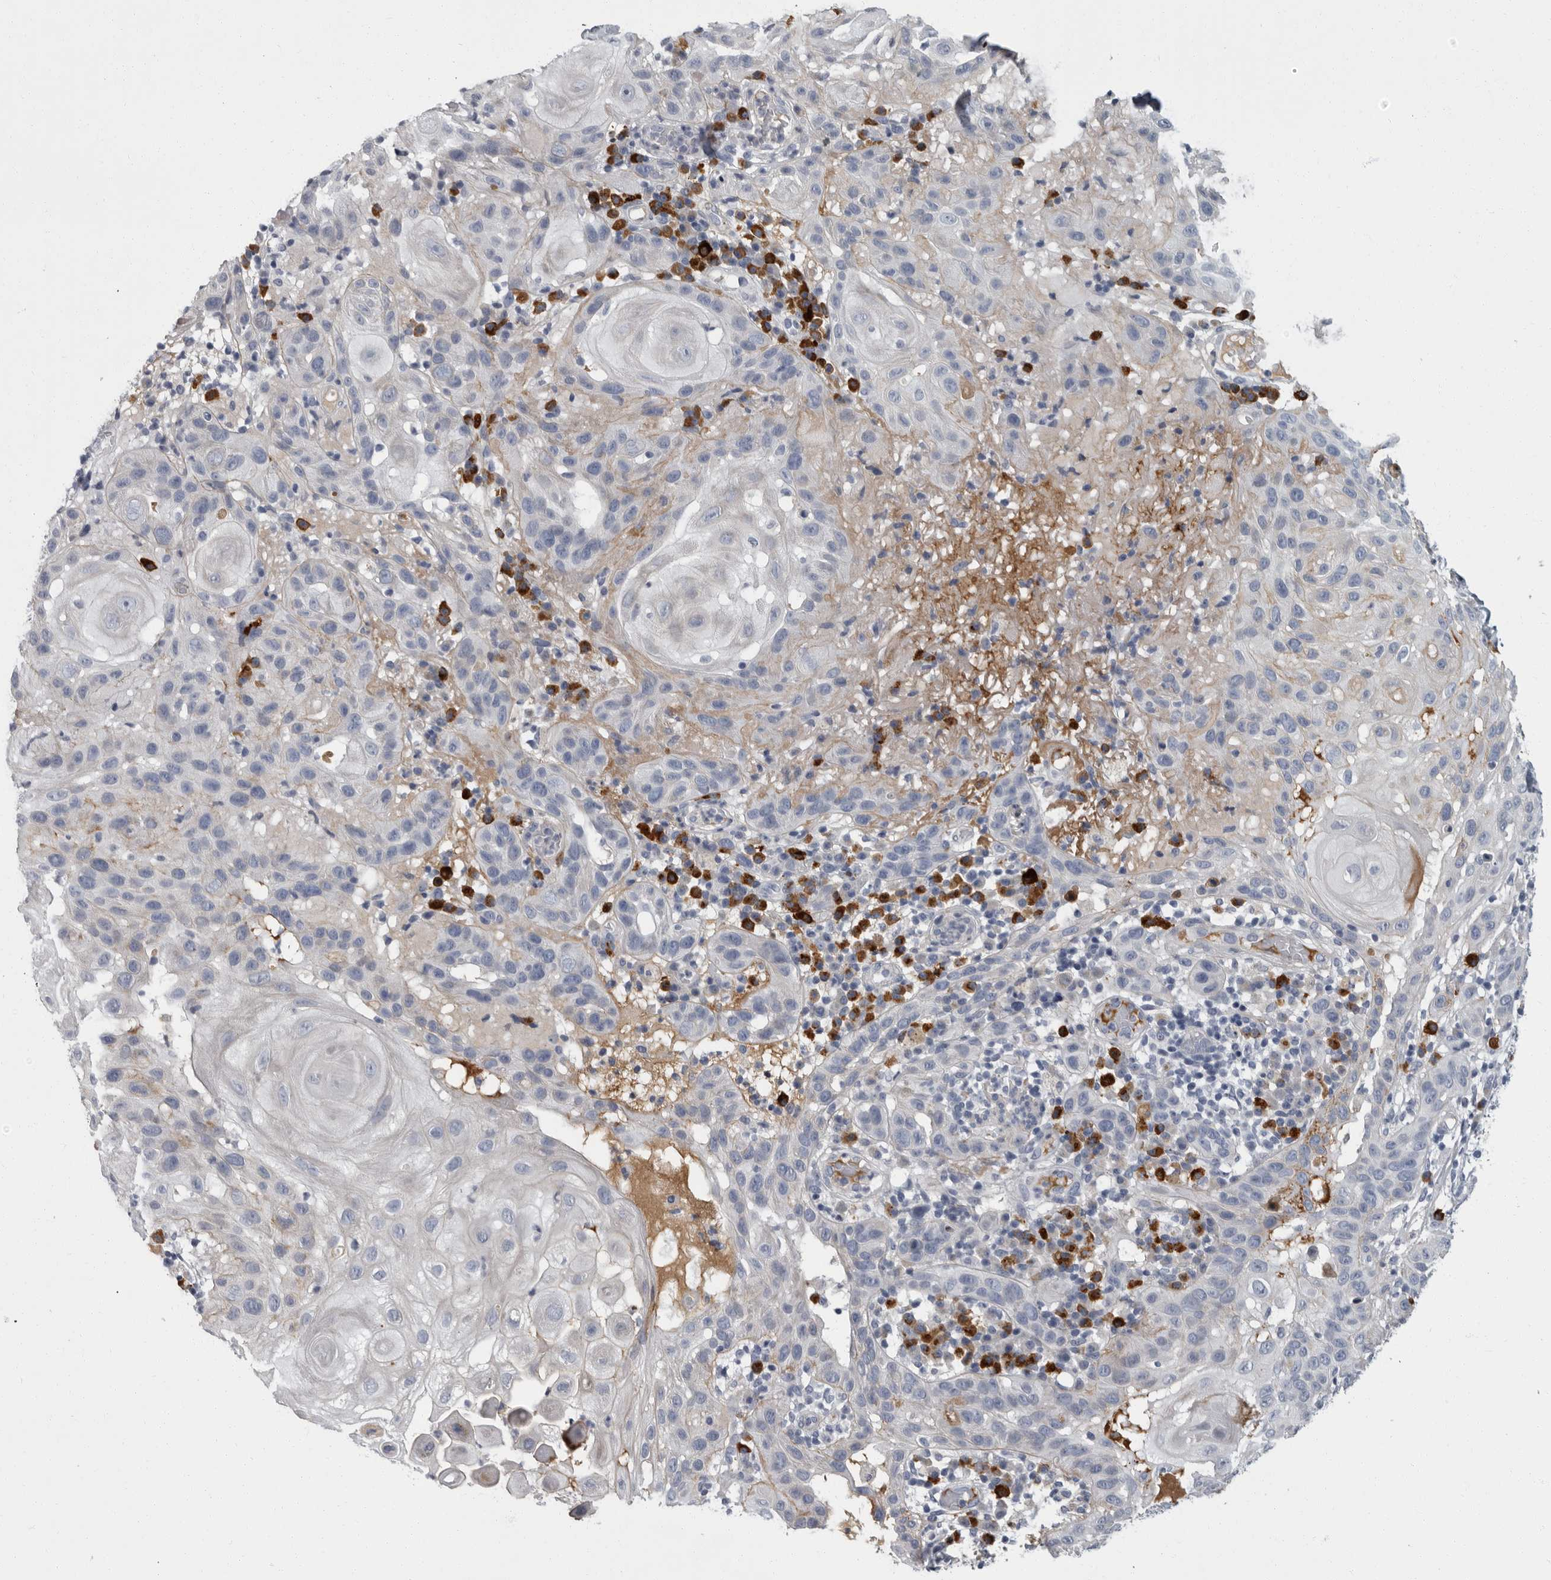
{"staining": {"intensity": "weak", "quantity": "<25%", "location": "cytoplasmic/membranous"}, "tissue": "skin cancer", "cell_type": "Tumor cells", "image_type": "cancer", "snomed": [{"axis": "morphology", "description": "Normal tissue, NOS"}, {"axis": "morphology", "description": "Squamous cell carcinoma, NOS"}, {"axis": "topography", "description": "Skin"}], "caption": "An IHC photomicrograph of skin squamous cell carcinoma is shown. There is no staining in tumor cells of skin squamous cell carcinoma.", "gene": "SLC25A39", "patient": {"sex": "female", "age": 96}}